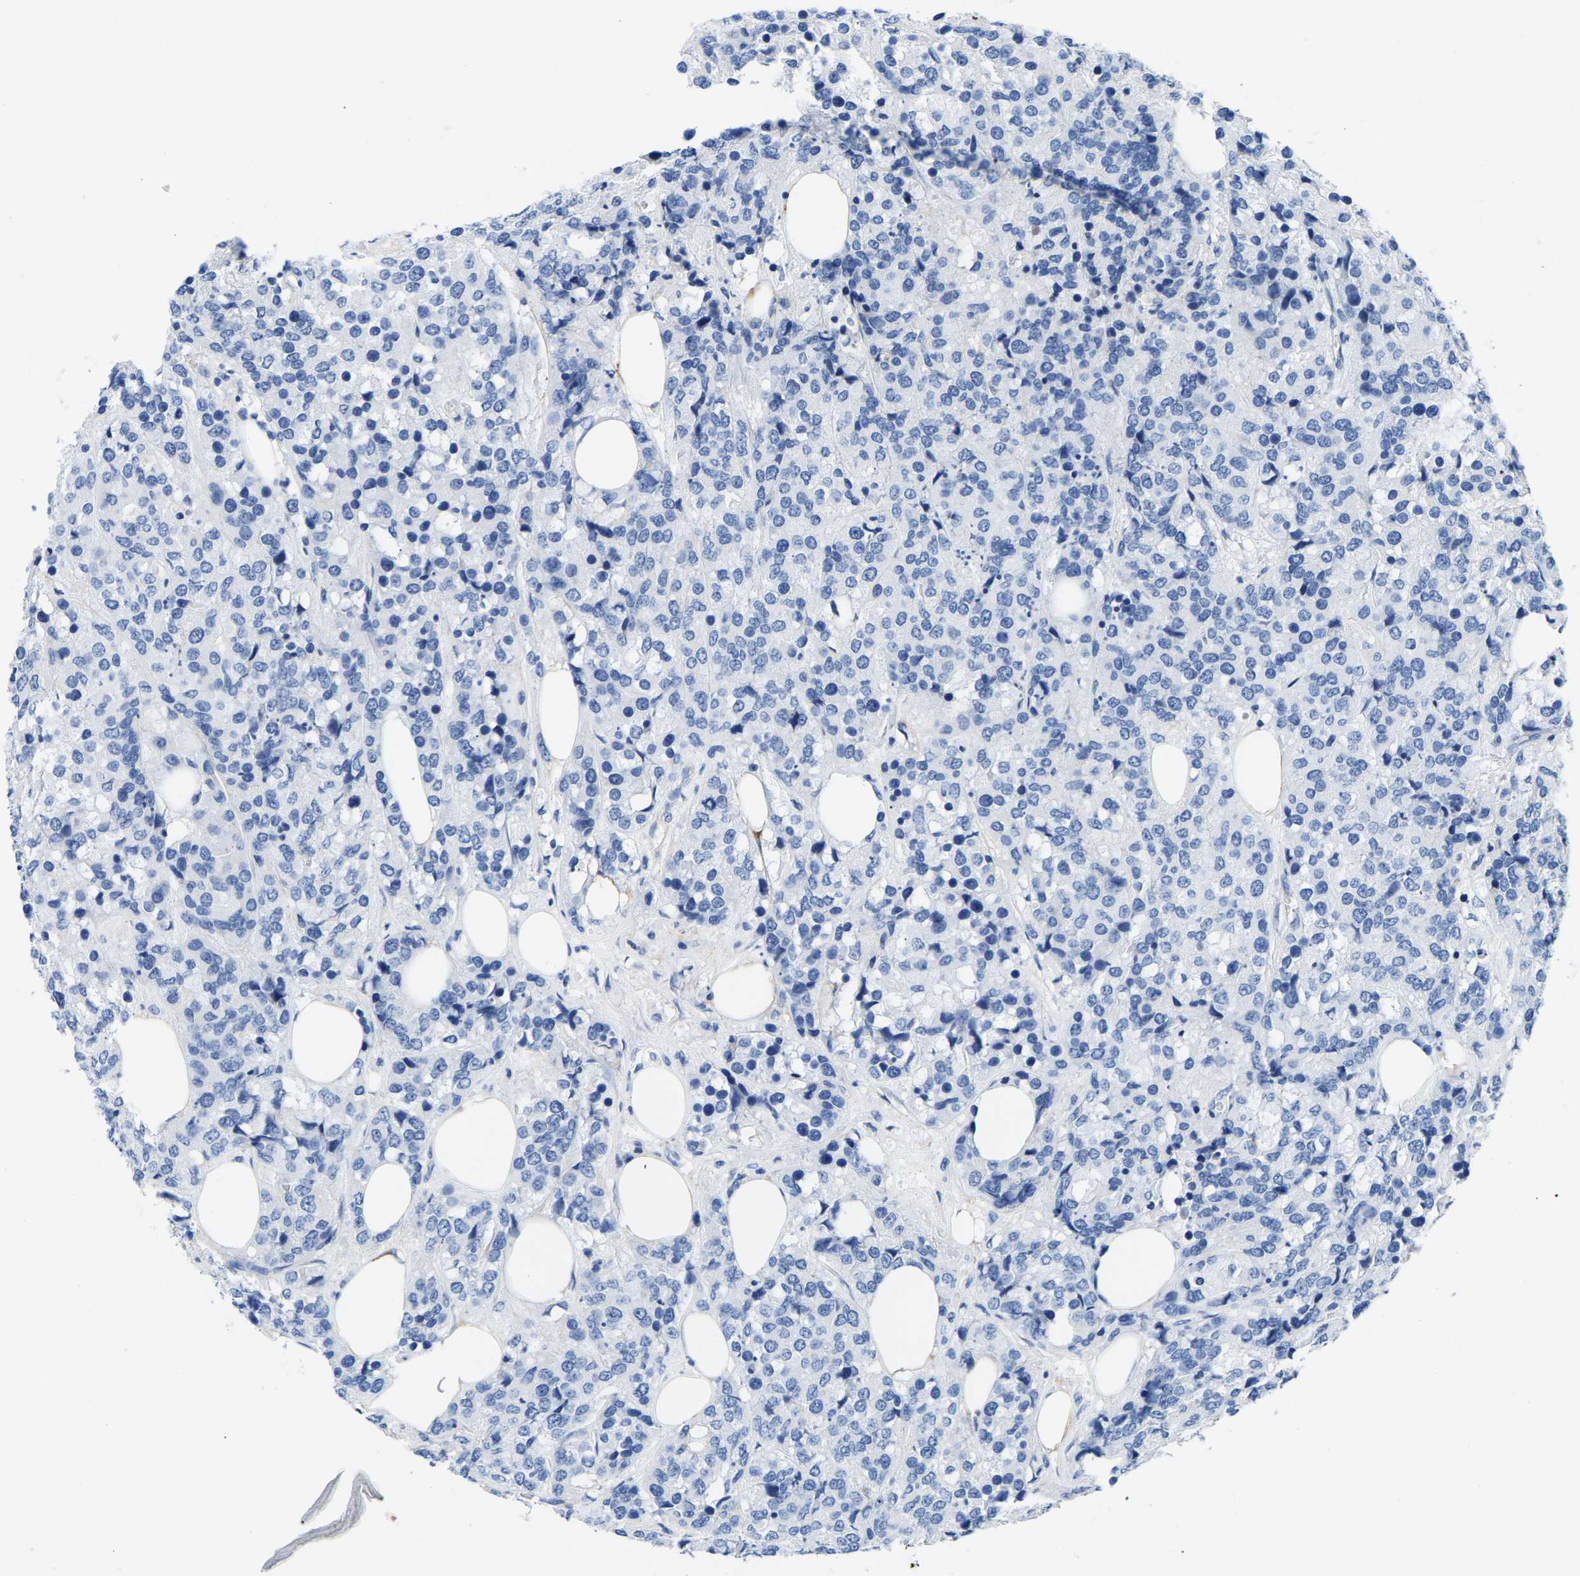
{"staining": {"intensity": "negative", "quantity": "none", "location": "none"}, "tissue": "breast cancer", "cell_type": "Tumor cells", "image_type": "cancer", "snomed": [{"axis": "morphology", "description": "Lobular carcinoma"}, {"axis": "topography", "description": "Breast"}], "caption": "This image is of breast lobular carcinoma stained with immunohistochemistry to label a protein in brown with the nuclei are counter-stained blue. There is no positivity in tumor cells.", "gene": "UPK3A", "patient": {"sex": "female", "age": 59}}